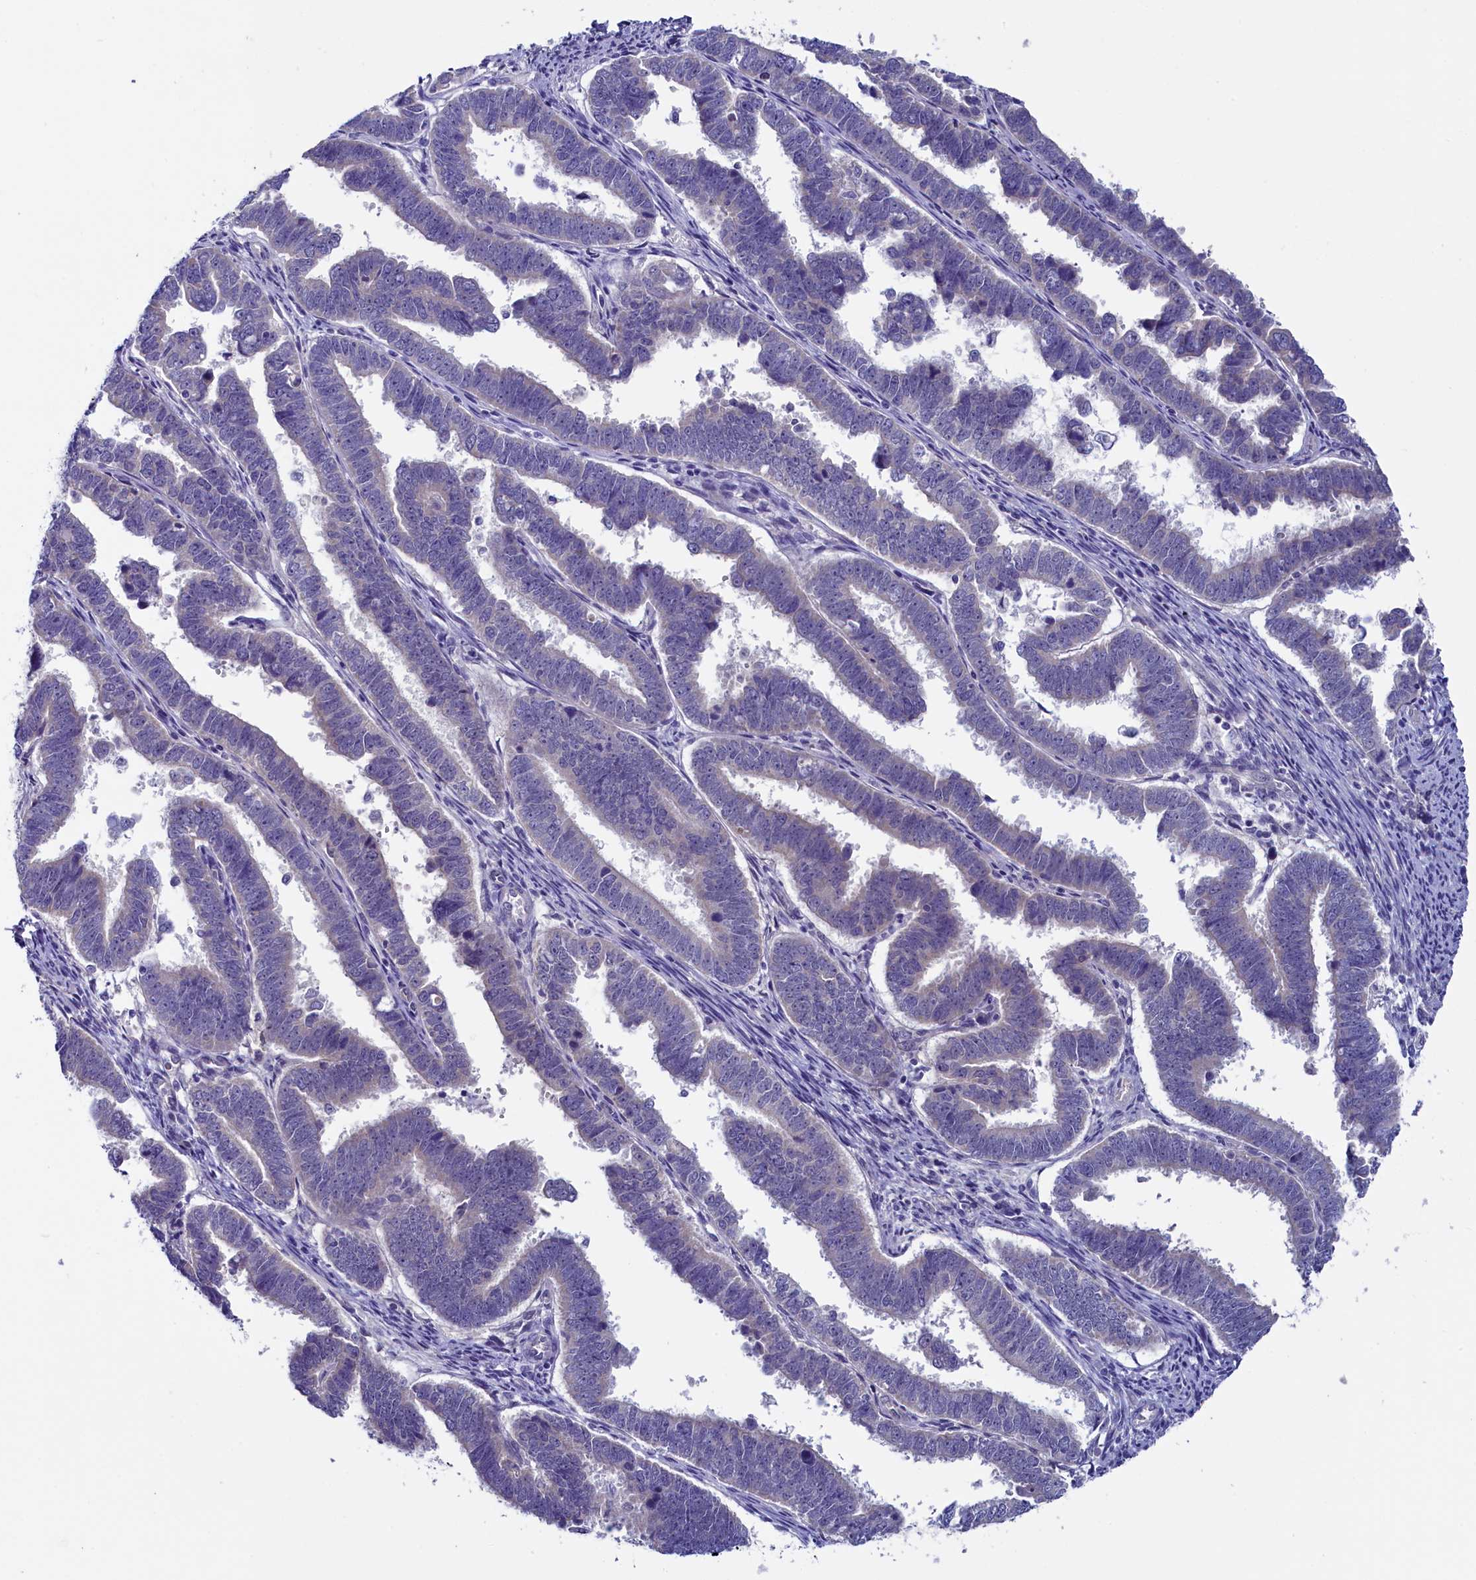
{"staining": {"intensity": "negative", "quantity": "none", "location": "none"}, "tissue": "endometrial cancer", "cell_type": "Tumor cells", "image_type": "cancer", "snomed": [{"axis": "morphology", "description": "Adenocarcinoma, NOS"}, {"axis": "topography", "description": "Endometrium"}], "caption": "Tumor cells are negative for brown protein staining in adenocarcinoma (endometrial). Nuclei are stained in blue.", "gene": "CIAPIN1", "patient": {"sex": "female", "age": 75}}